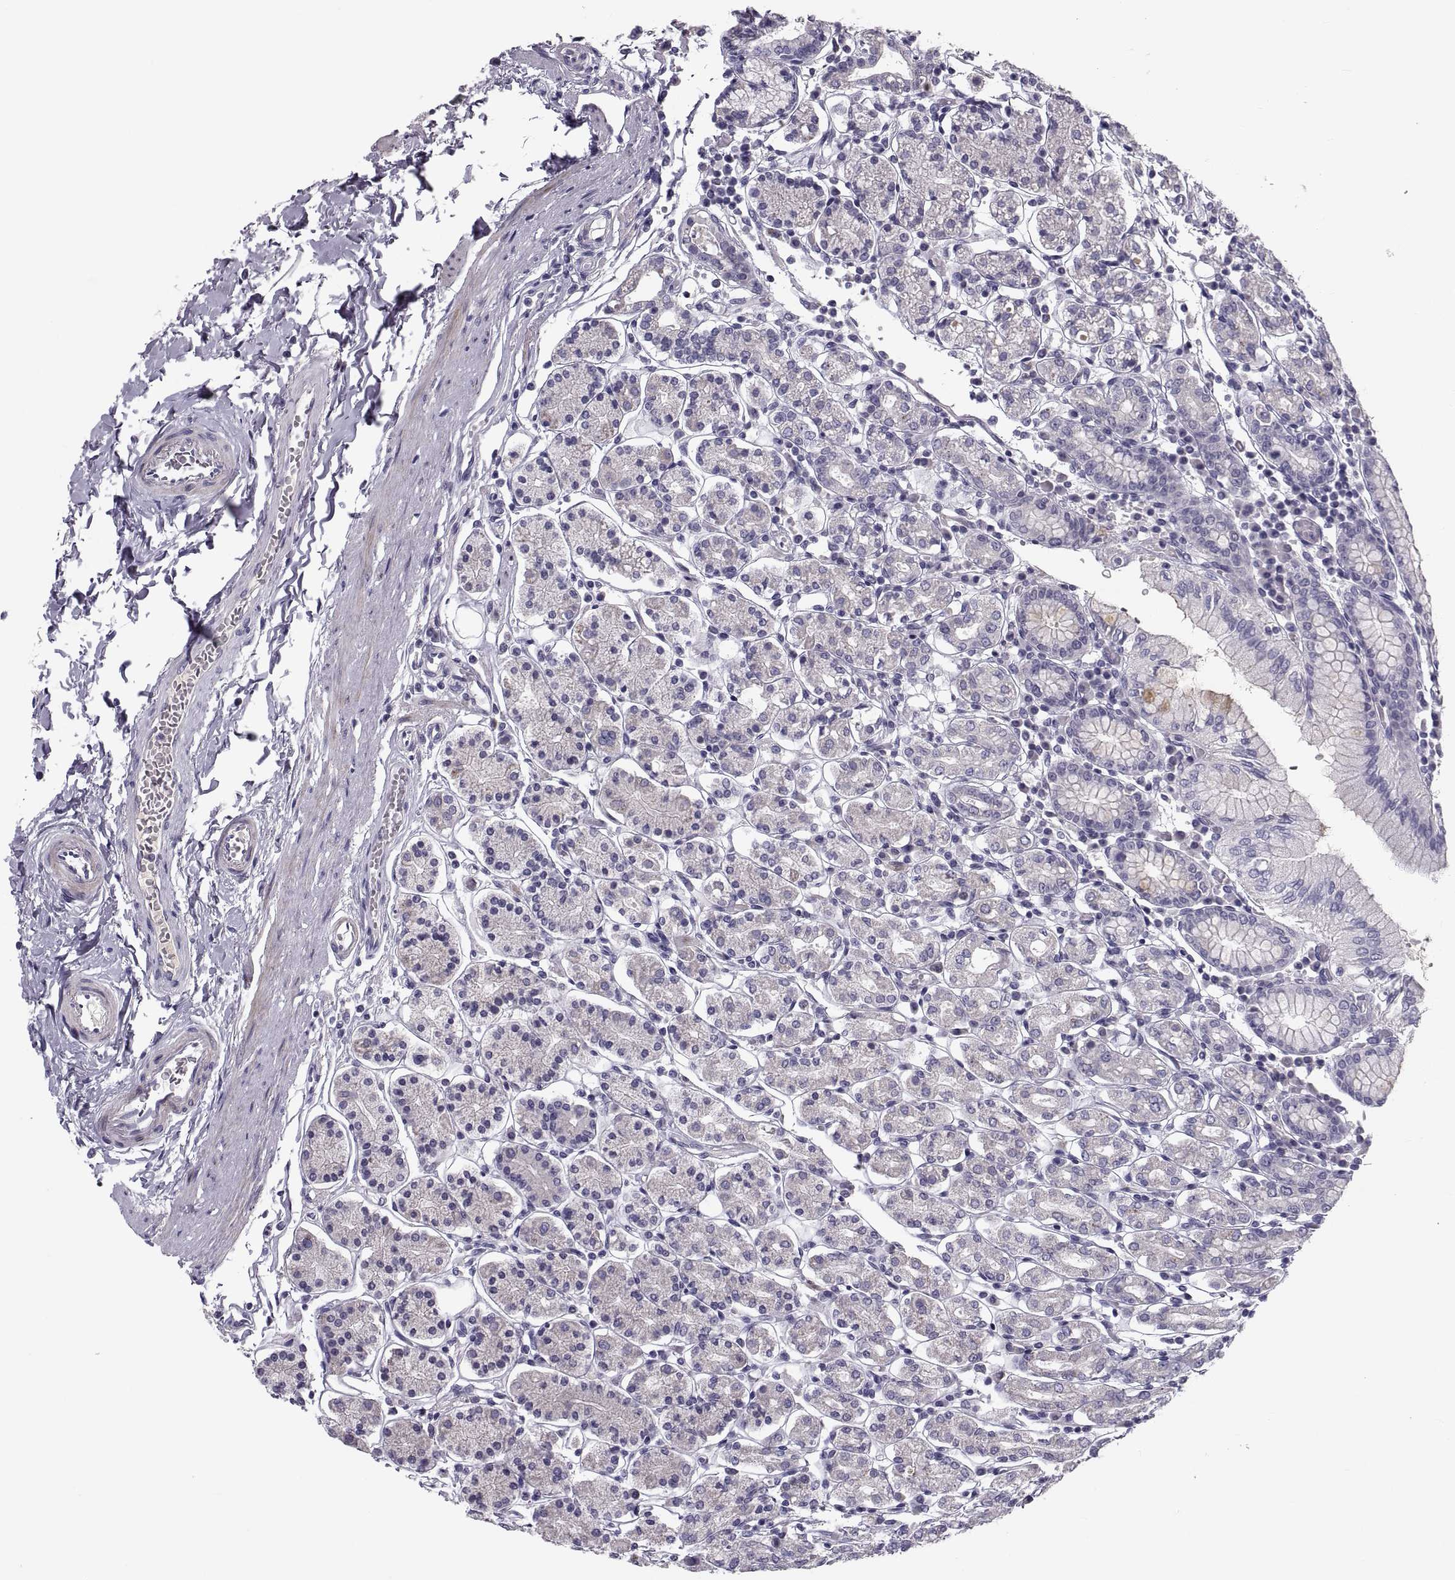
{"staining": {"intensity": "negative", "quantity": "none", "location": "none"}, "tissue": "stomach", "cell_type": "Glandular cells", "image_type": "normal", "snomed": [{"axis": "morphology", "description": "Normal tissue, NOS"}, {"axis": "topography", "description": "Stomach, upper"}, {"axis": "topography", "description": "Stomach"}], "caption": "Image shows no significant protein staining in glandular cells of benign stomach. Brightfield microscopy of IHC stained with DAB (brown) and hematoxylin (blue), captured at high magnification.", "gene": "PDZRN4", "patient": {"sex": "male", "age": 62}}